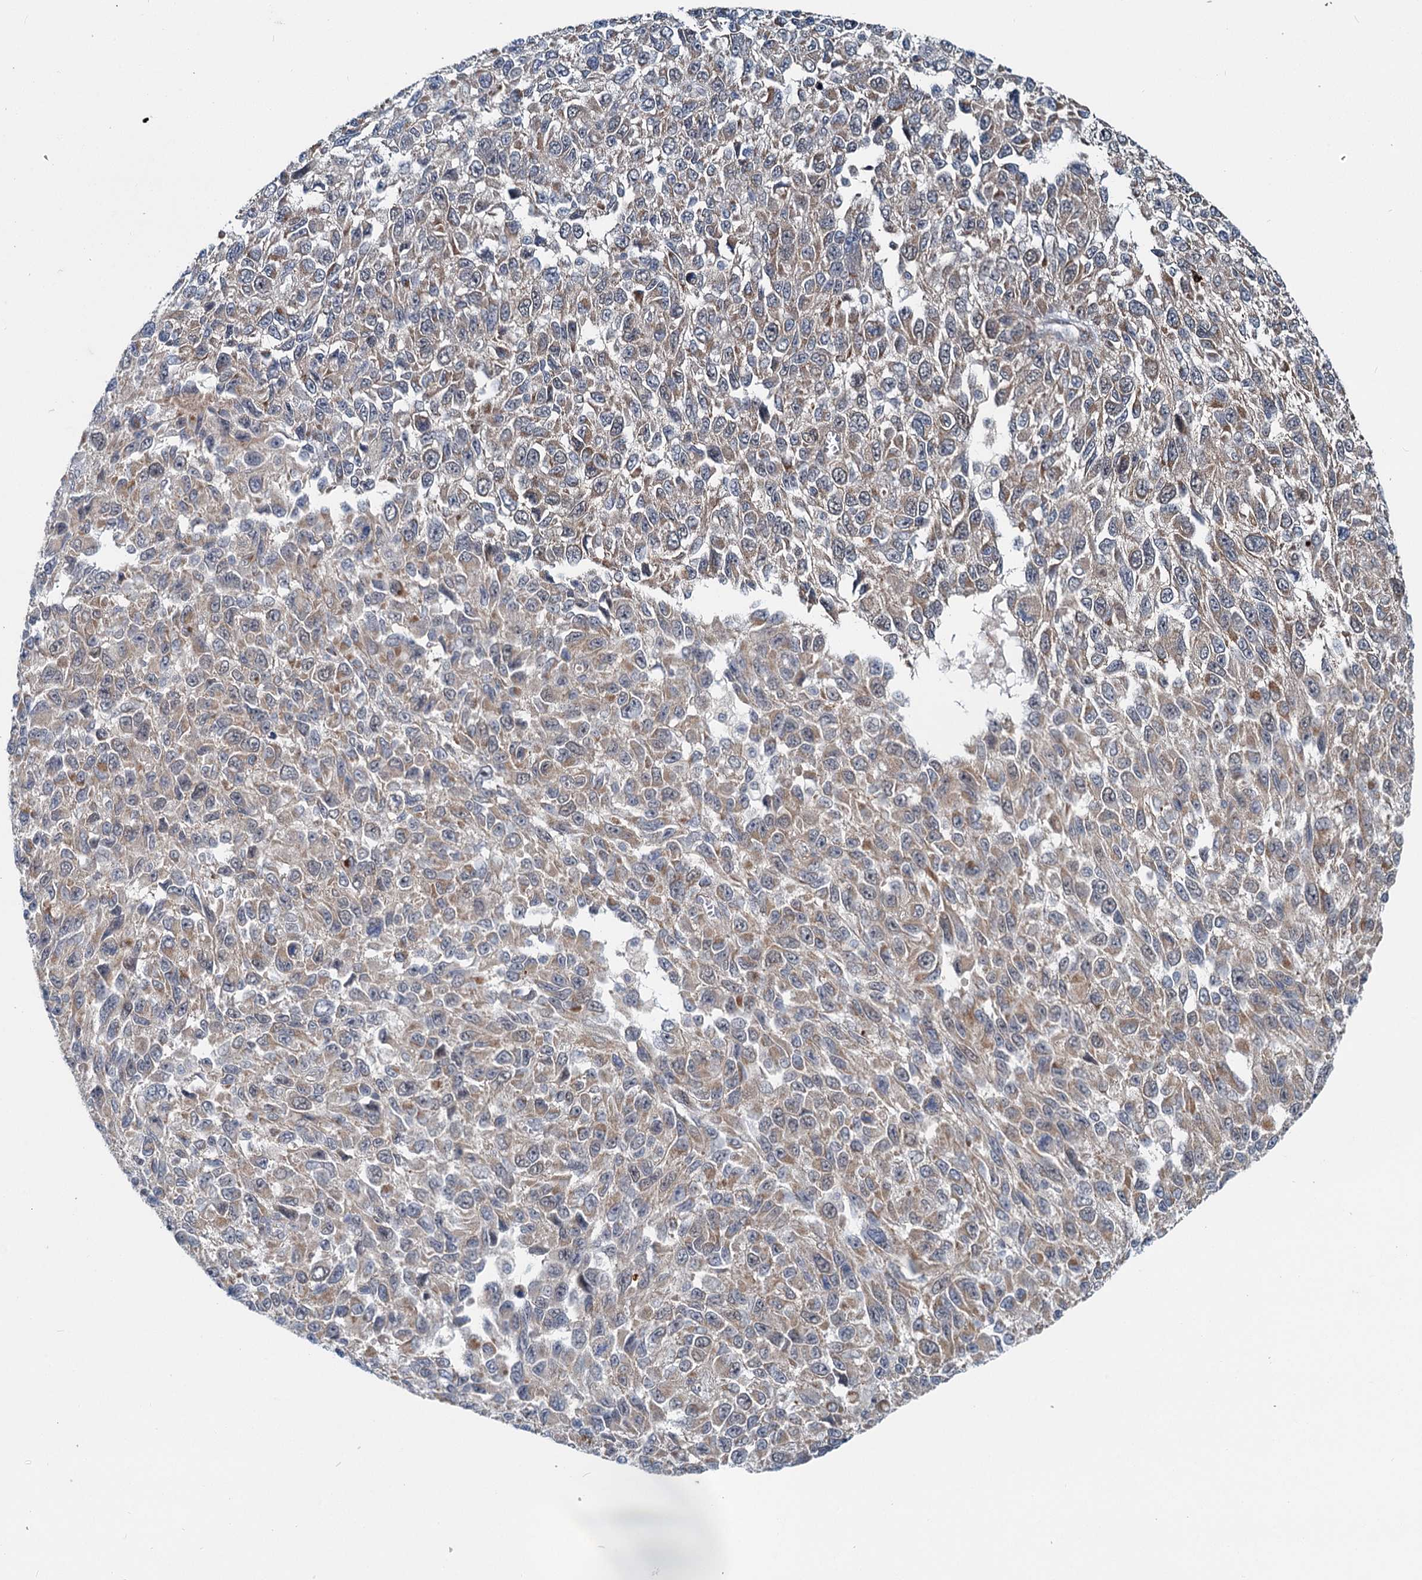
{"staining": {"intensity": "moderate", "quantity": ">75%", "location": "cytoplasmic/membranous"}, "tissue": "melanoma", "cell_type": "Tumor cells", "image_type": "cancer", "snomed": [{"axis": "morphology", "description": "Normal tissue, NOS"}, {"axis": "morphology", "description": "Malignant melanoma, NOS"}, {"axis": "topography", "description": "Skin"}], "caption": "Tumor cells demonstrate medium levels of moderate cytoplasmic/membranous staining in approximately >75% of cells in human melanoma.", "gene": "ADCY2", "patient": {"sex": "female", "age": 96}}